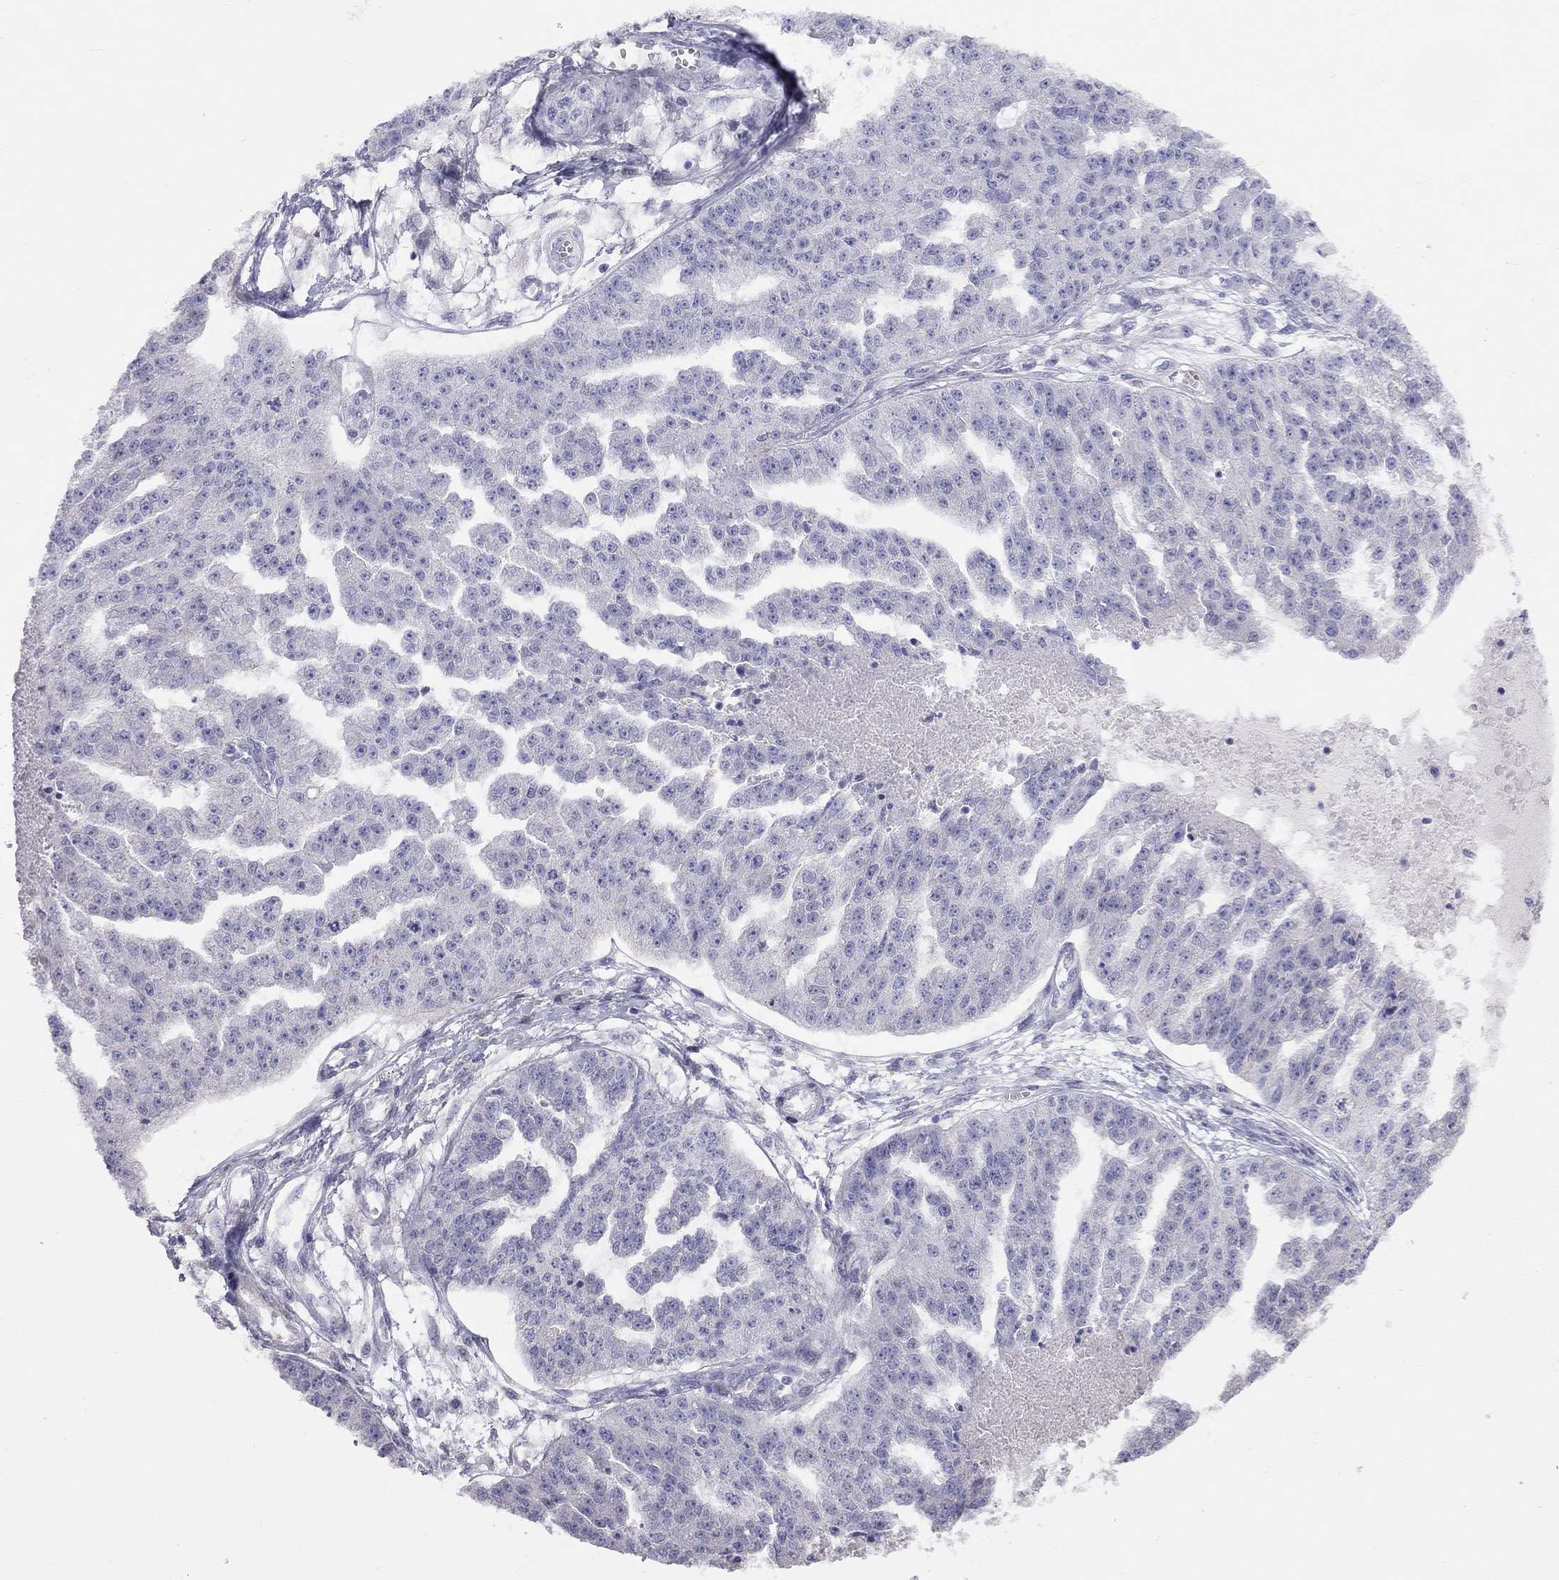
{"staining": {"intensity": "negative", "quantity": "none", "location": "none"}, "tissue": "ovarian cancer", "cell_type": "Tumor cells", "image_type": "cancer", "snomed": [{"axis": "morphology", "description": "Cystadenocarcinoma, serous, NOS"}, {"axis": "topography", "description": "Ovary"}], "caption": "Tumor cells show no significant protein expression in ovarian cancer.", "gene": "SYTL2", "patient": {"sex": "female", "age": 58}}